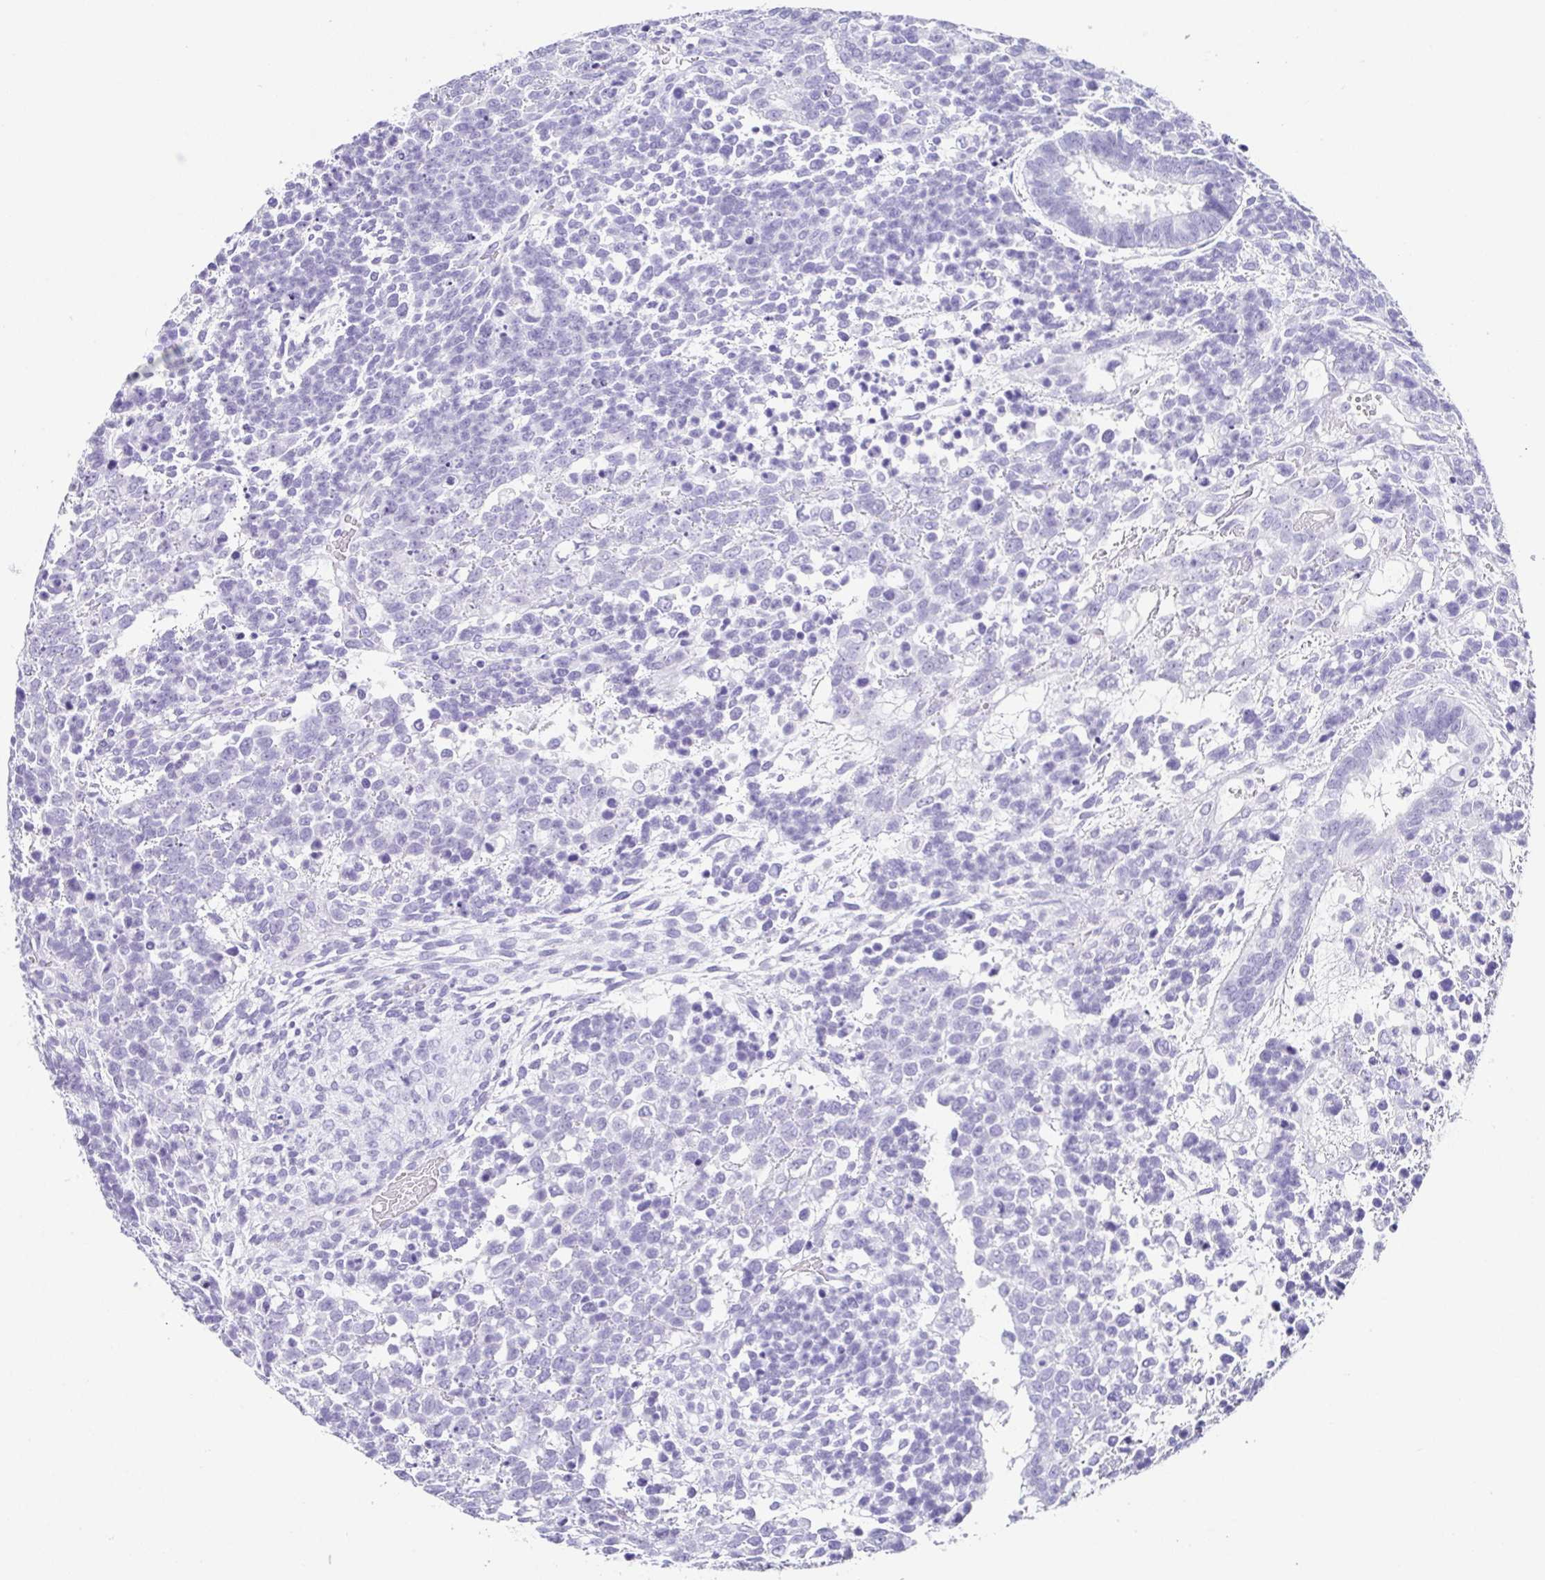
{"staining": {"intensity": "negative", "quantity": "none", "location": "none"}, "tissue": "testis cancer", "cell_type": "Tumor cells", "image_type": "cancer", "snomed": [{"axis": "morphology", "description": "Carcinoma, Embryonal, NOS"}, {"axis": "topography", "description": "Testis"}], "caption": "High magnification brightfield microscopy of embryonal carcinoma (testis) stained with DAB (3,3'-diaminobenzidine) (brown) and counterstained with hematoxylin (blue): tumor cells show no significant positivity.", "gene": "ESX1", "patient": {"sex": "male", "age": 23}}